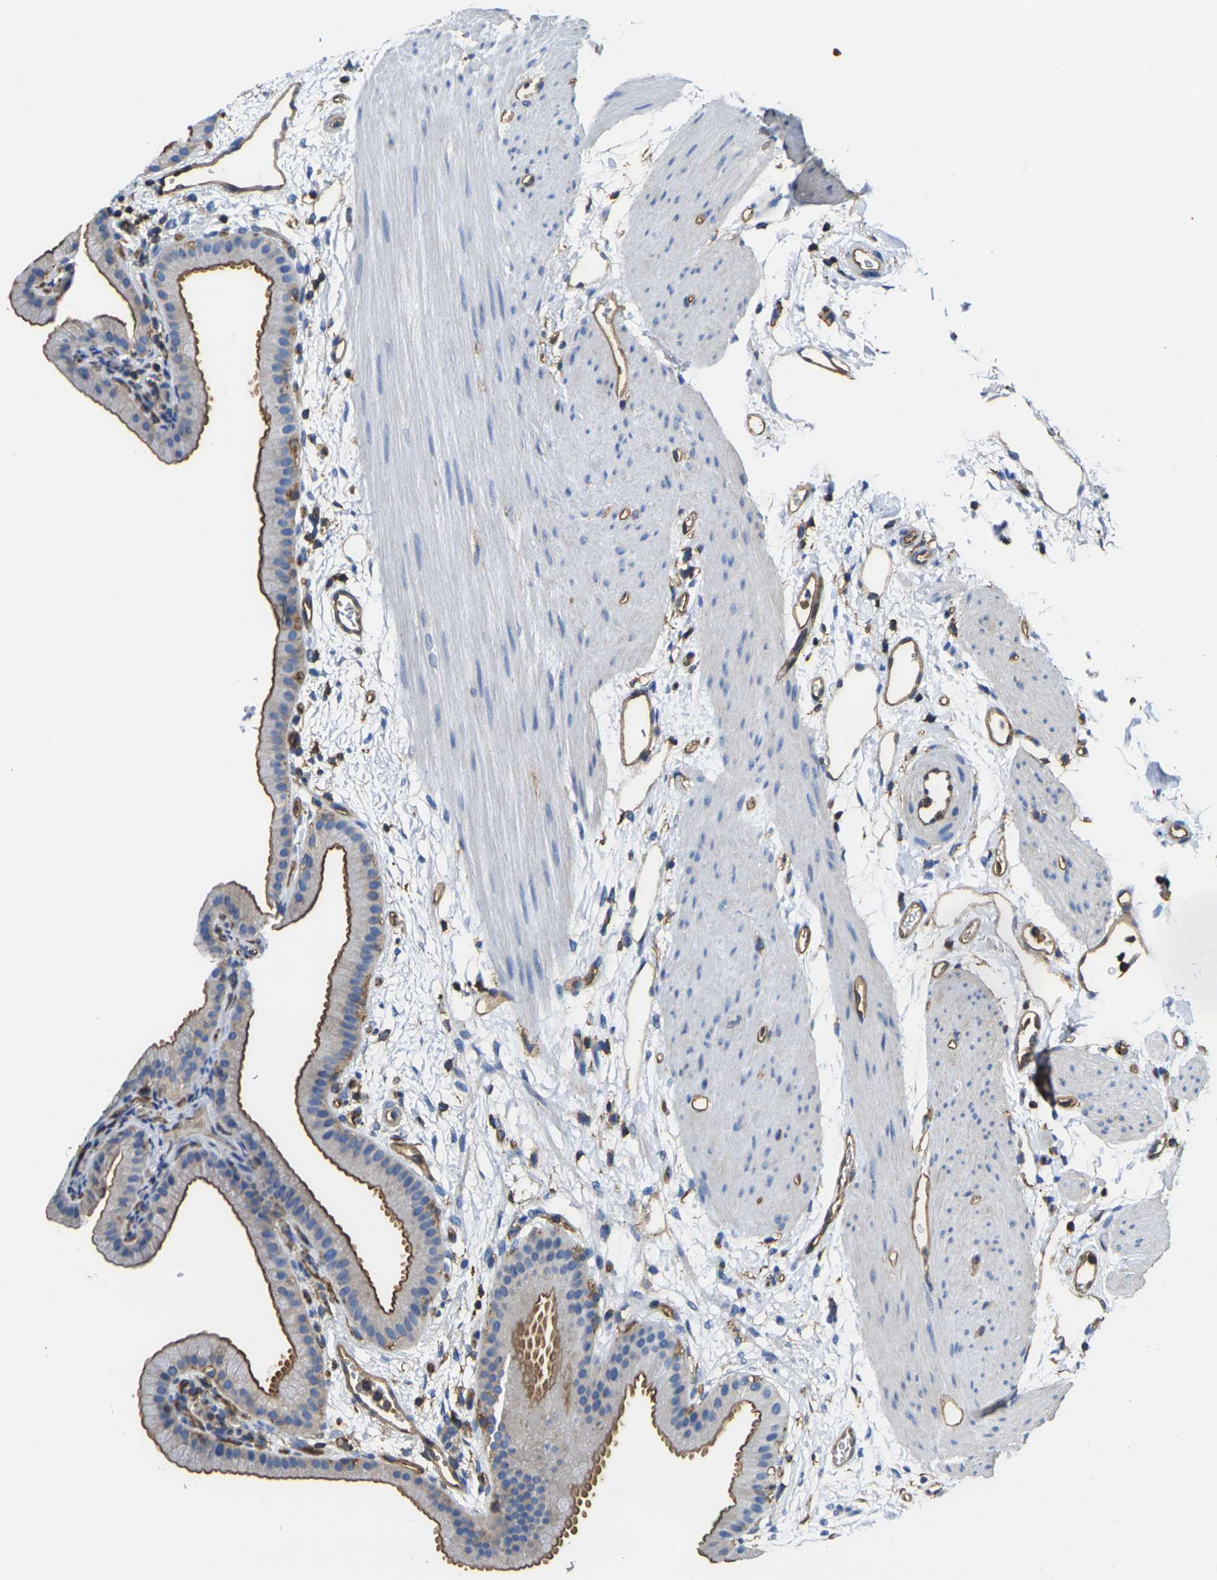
{"staining": {"intensity": "strong", "quantity": ">75%", "location": "cytoplasmic/membranous"}, "tissue": "gallbladder", "cell_type": "Glandular cells", "image_type": "normal", "snomed": [{"axis": "morphology", "description": "Normal tissue, NOS"}, {"axis": "topography", "description": "Gallbladder"}], "caption": "Normal gallbladder demonstrates strong cytoplasmic/membranous staining in approximately >75% of glandular cells.", "gene": "FAM110D", "patient": {"sex": "female", "age": 64}}